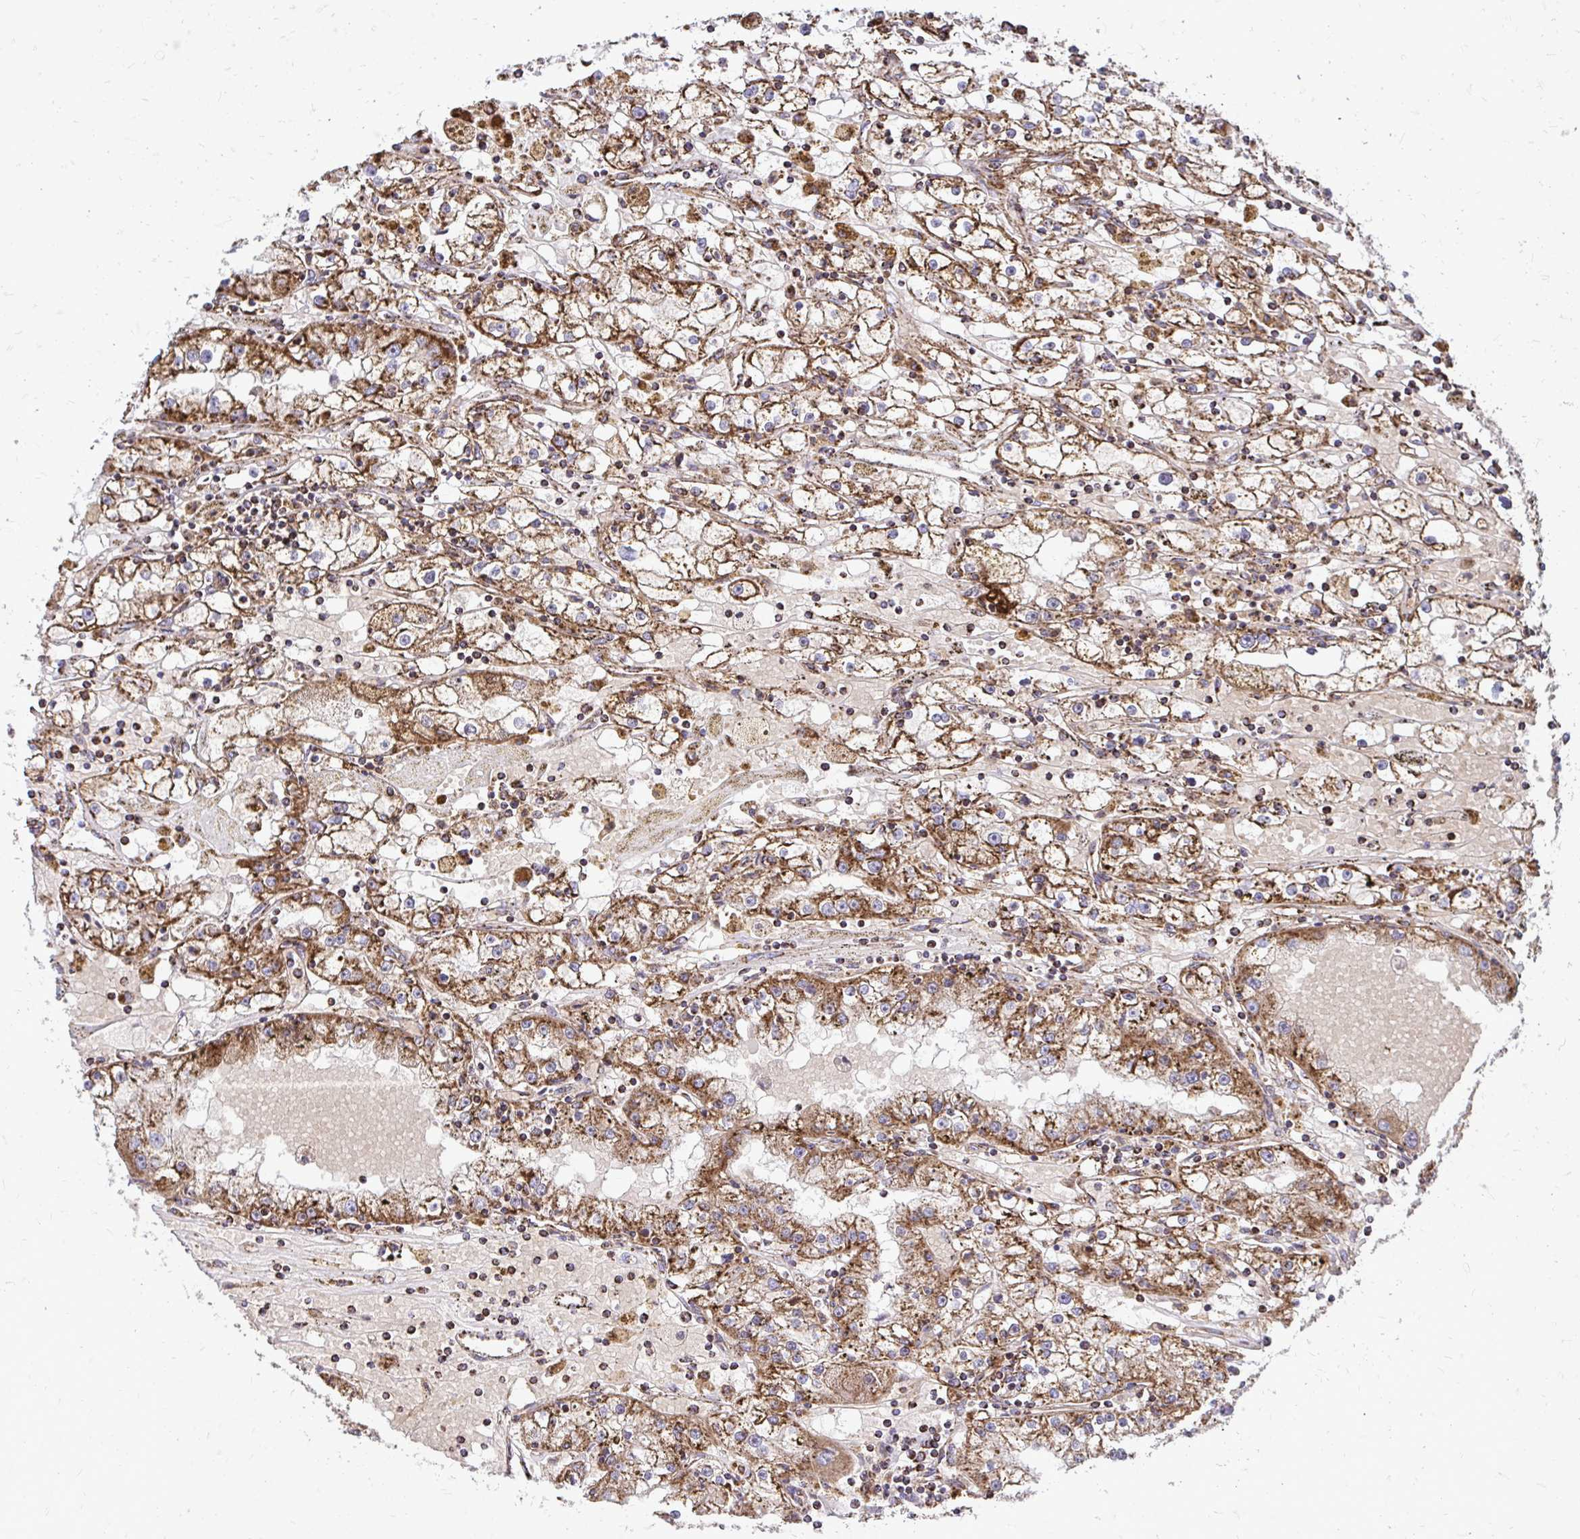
{"staining": {"intensity": "moderate", "quantity": ">75%", "location": "cytoplasmic/membranous"}, "tissue": "renal cancer", "cell_type": "Tumor cells", "image_type": "cancer", "snomed": [{"axis": "morphology", "description": "Adenocarcinoma, NOS"}, {"axis": "topography", "description": "Kidney"}], "caption": "Tumor cells demonstrate medium levels of moderate cytoplasmic/membranous staining in approximately >75% of cells in human renal adenocarcinoma.", "gene": "UBE2C", "patient": {"sex": "male", "age": 56}}